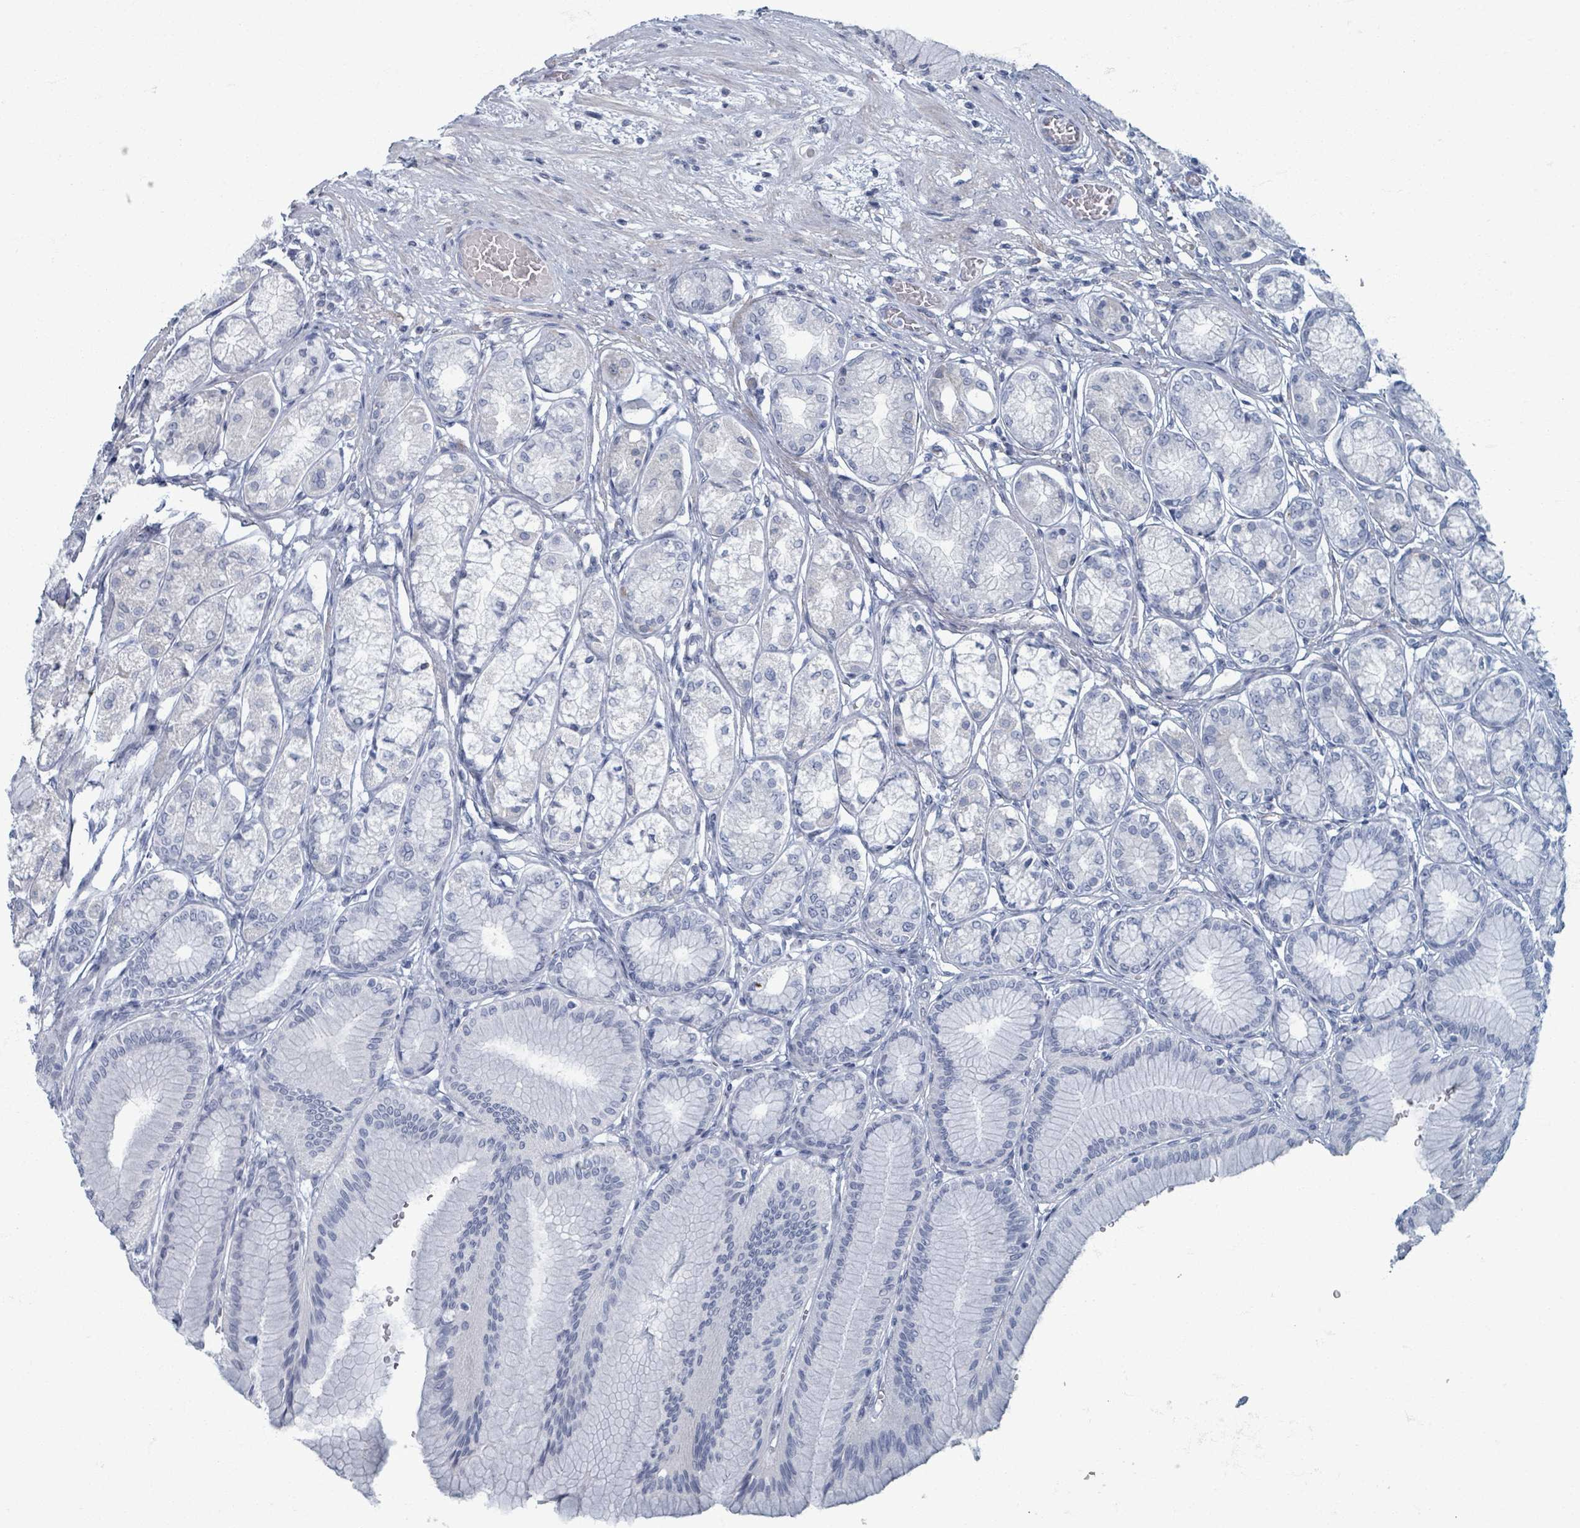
{"staining": {"intensity": "negative", "quantity": "none", "location": "none"}, "tissue": "stomach", "cell_type": "Glandular cells", "image_type": "normal", "snomed": [{"axis": "morphology", "description": "Normal tissue, NOS"}, {"axis": "morphology", "description": "Adenocarcinoma, NOS"}, {"axis": "morphology", "description": "Adenocarcinoma, High grade"}, {"axis": "topography", "description": "Stomach, upper"}, {"axis": "topography", "description": "Stomach"}], "caption": "Image shows no protein expression in glandular cells of unremarkable stomach.", "gene": "TAS2R1", "patient": {"sex": "female", "age": 65}}